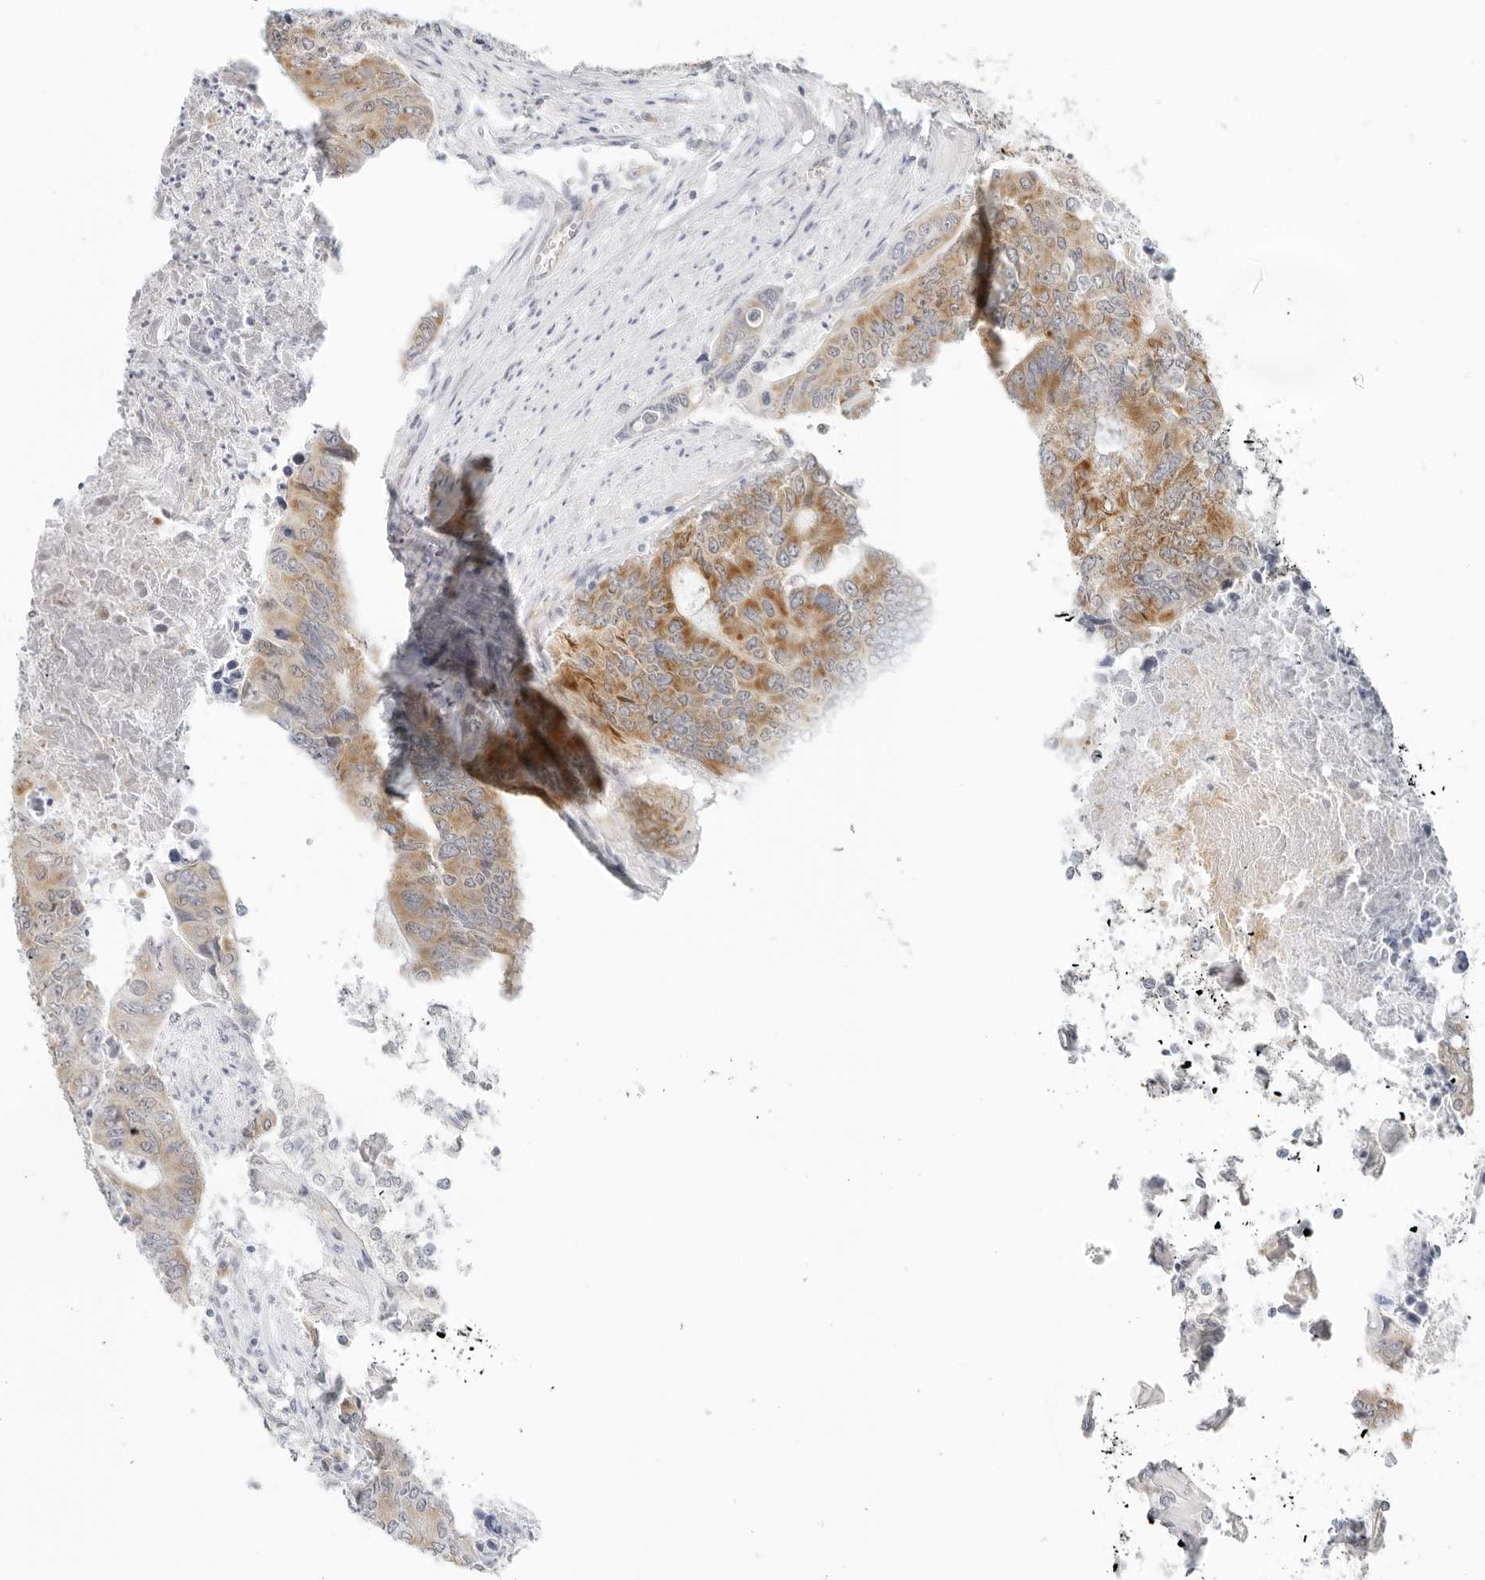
{"staining": {"intensity": "moderate", "quantity": ">75%", "location": "cytoplasmic/membranous"}, "tissue": "colorectal cancer", "cell_type": "Tumor cells", "image_type": "cancer", "snomed": [{"axis": "morphology", "description": "Adenocarcinoma, NOS"}, {"axis": "topography", "description": "Colon"}], "caption": "Colorectal cancer stained with DAB (3,3'-diaminobenzidine) IHC demonstrates medium levels of moderate cytoplasmic/membranous staining in about >75% of tumor cells.", "gene": "RC3H1", "patient": {"sex": "male", "age": 87}}